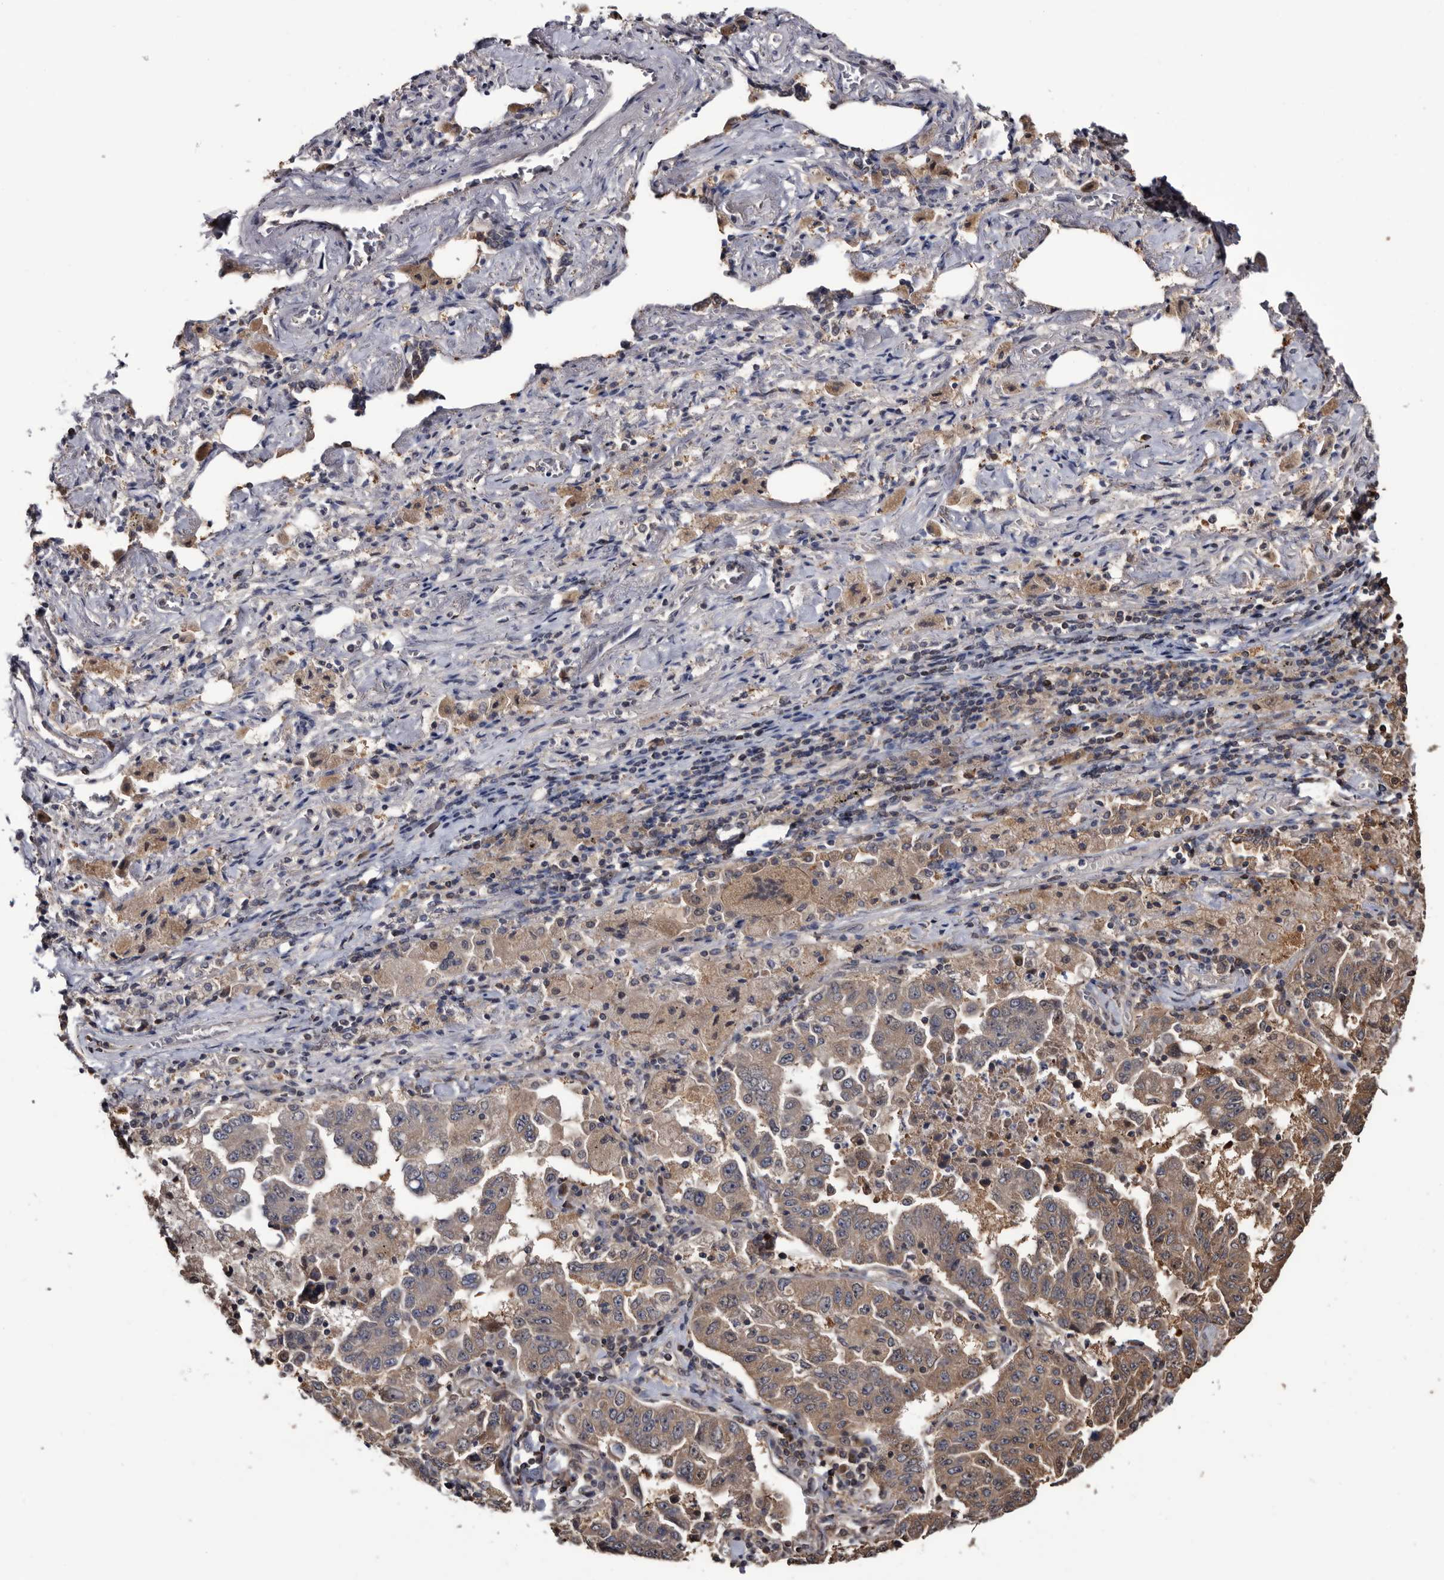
{"staining": {"intensity": "weak", "quantity": ">75%", "location": "cytoplasmic/membranous"}, "tissue": "lung cancer", "cell_type": "Tumor cells", "image_type": "cancer", "snomed": [{"axis": "morphology", "description": "Adenocarcinoma, NOS"}, {"axis": "topography", "description": "Lung"}], "caption": "Lung adenocarcinoma stained with DAB (3,3'-diaminobenzidine) immunohistochemistry (IHC) displays low levels of weak cytoplasmic/membranous staining in about >75% of tumor cells.", "gene": "TTI2", "patient": {"sex": "female", "age": 51}}